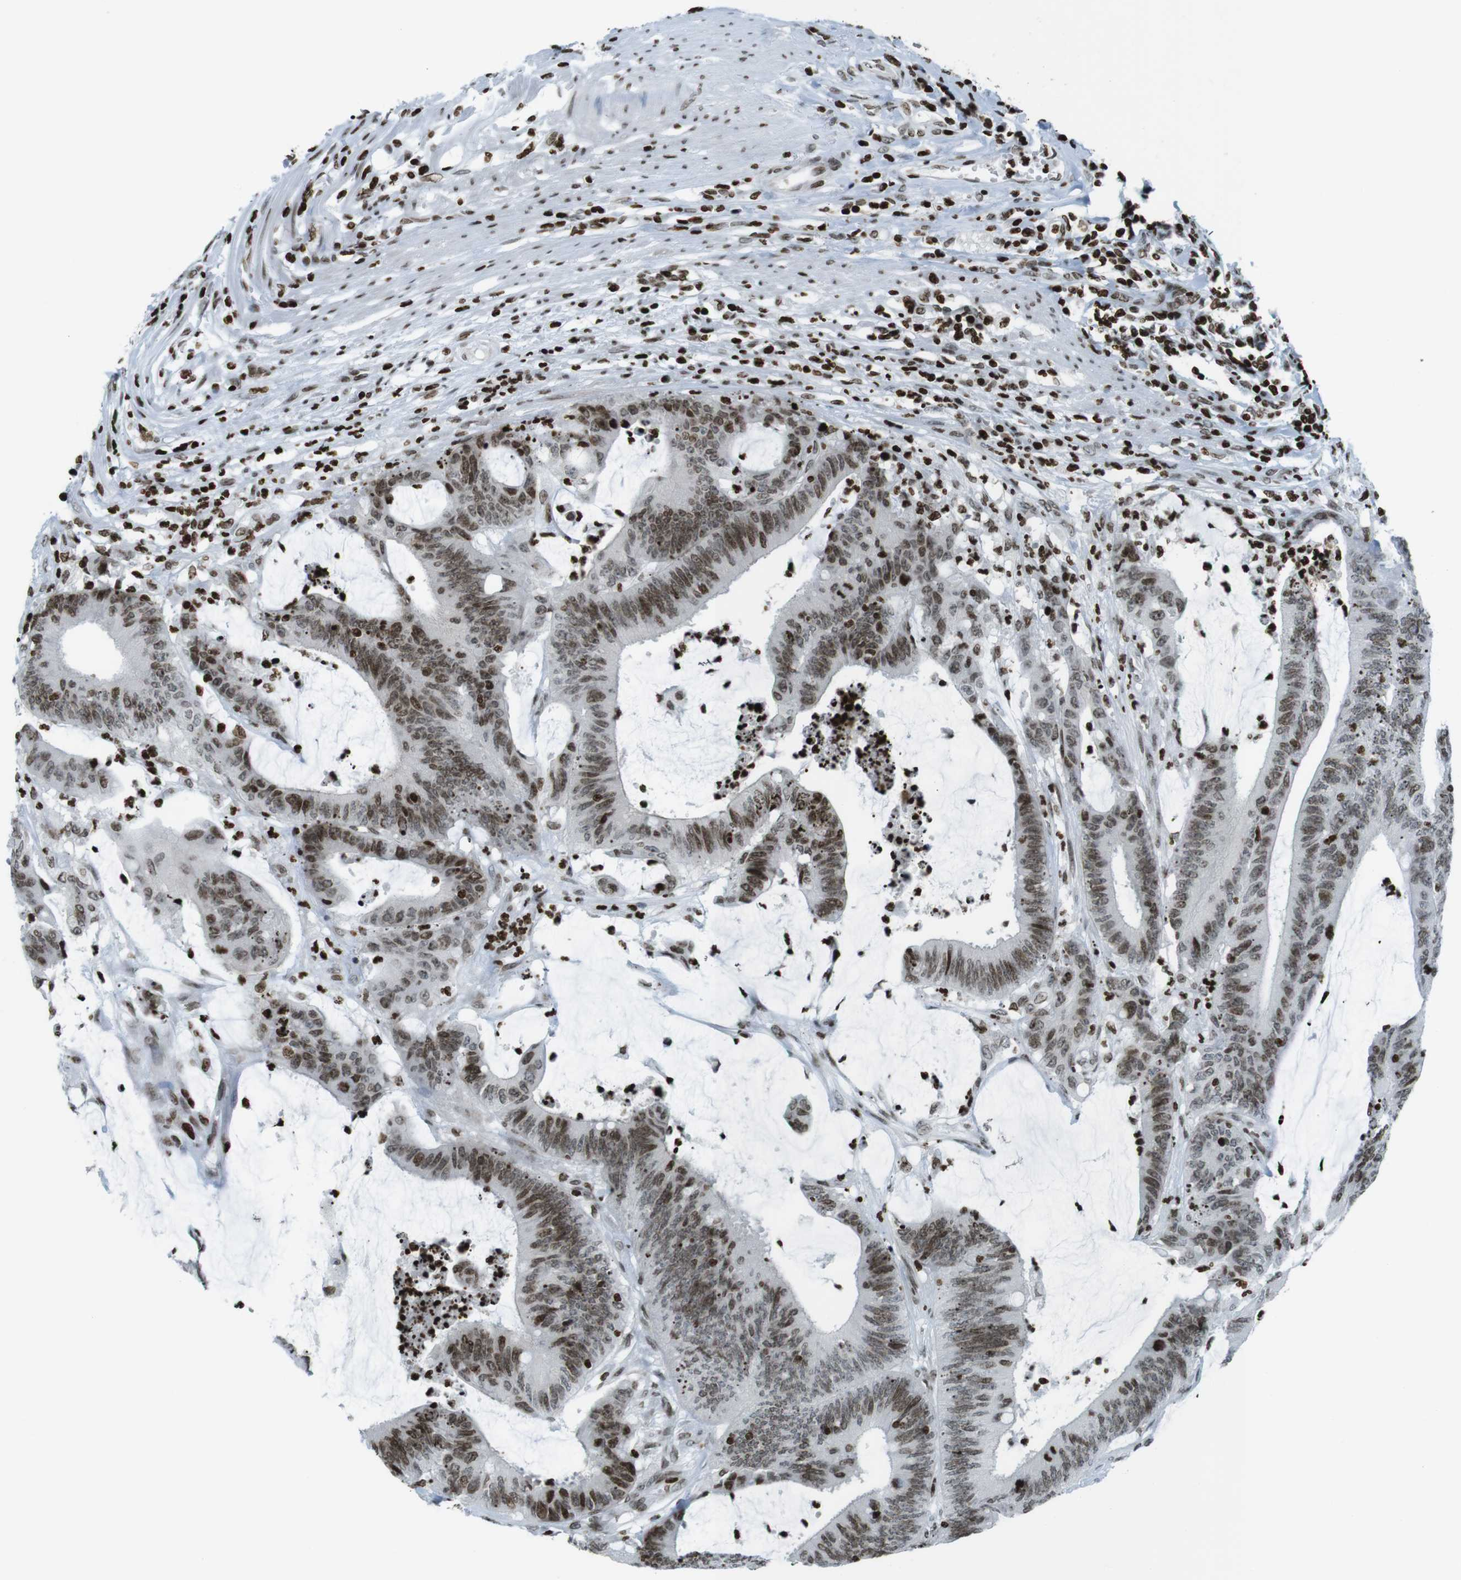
{"staining": {"intensity": "moderate", "quantity": ">75%", "location": "nuclear"}, "tissue": "colorectal cancer", "cell_type": "Tumor cells", "image_type": "cancer", "snomed": [{"axis": "morphology", "description": "Adenocarcinoma, NOS"}, {"axis": "topography", "description": "Rectum"}], "caption": "A high-resolution histopathology image shows immunohistochemistry staining of colorectal cancer (adenocarcinoma), which shows moderate nuclear positivity in approximately >75% of tumor cells.", "gene": "H2AC8", "patient": {"sex": "female", "age": 66}}